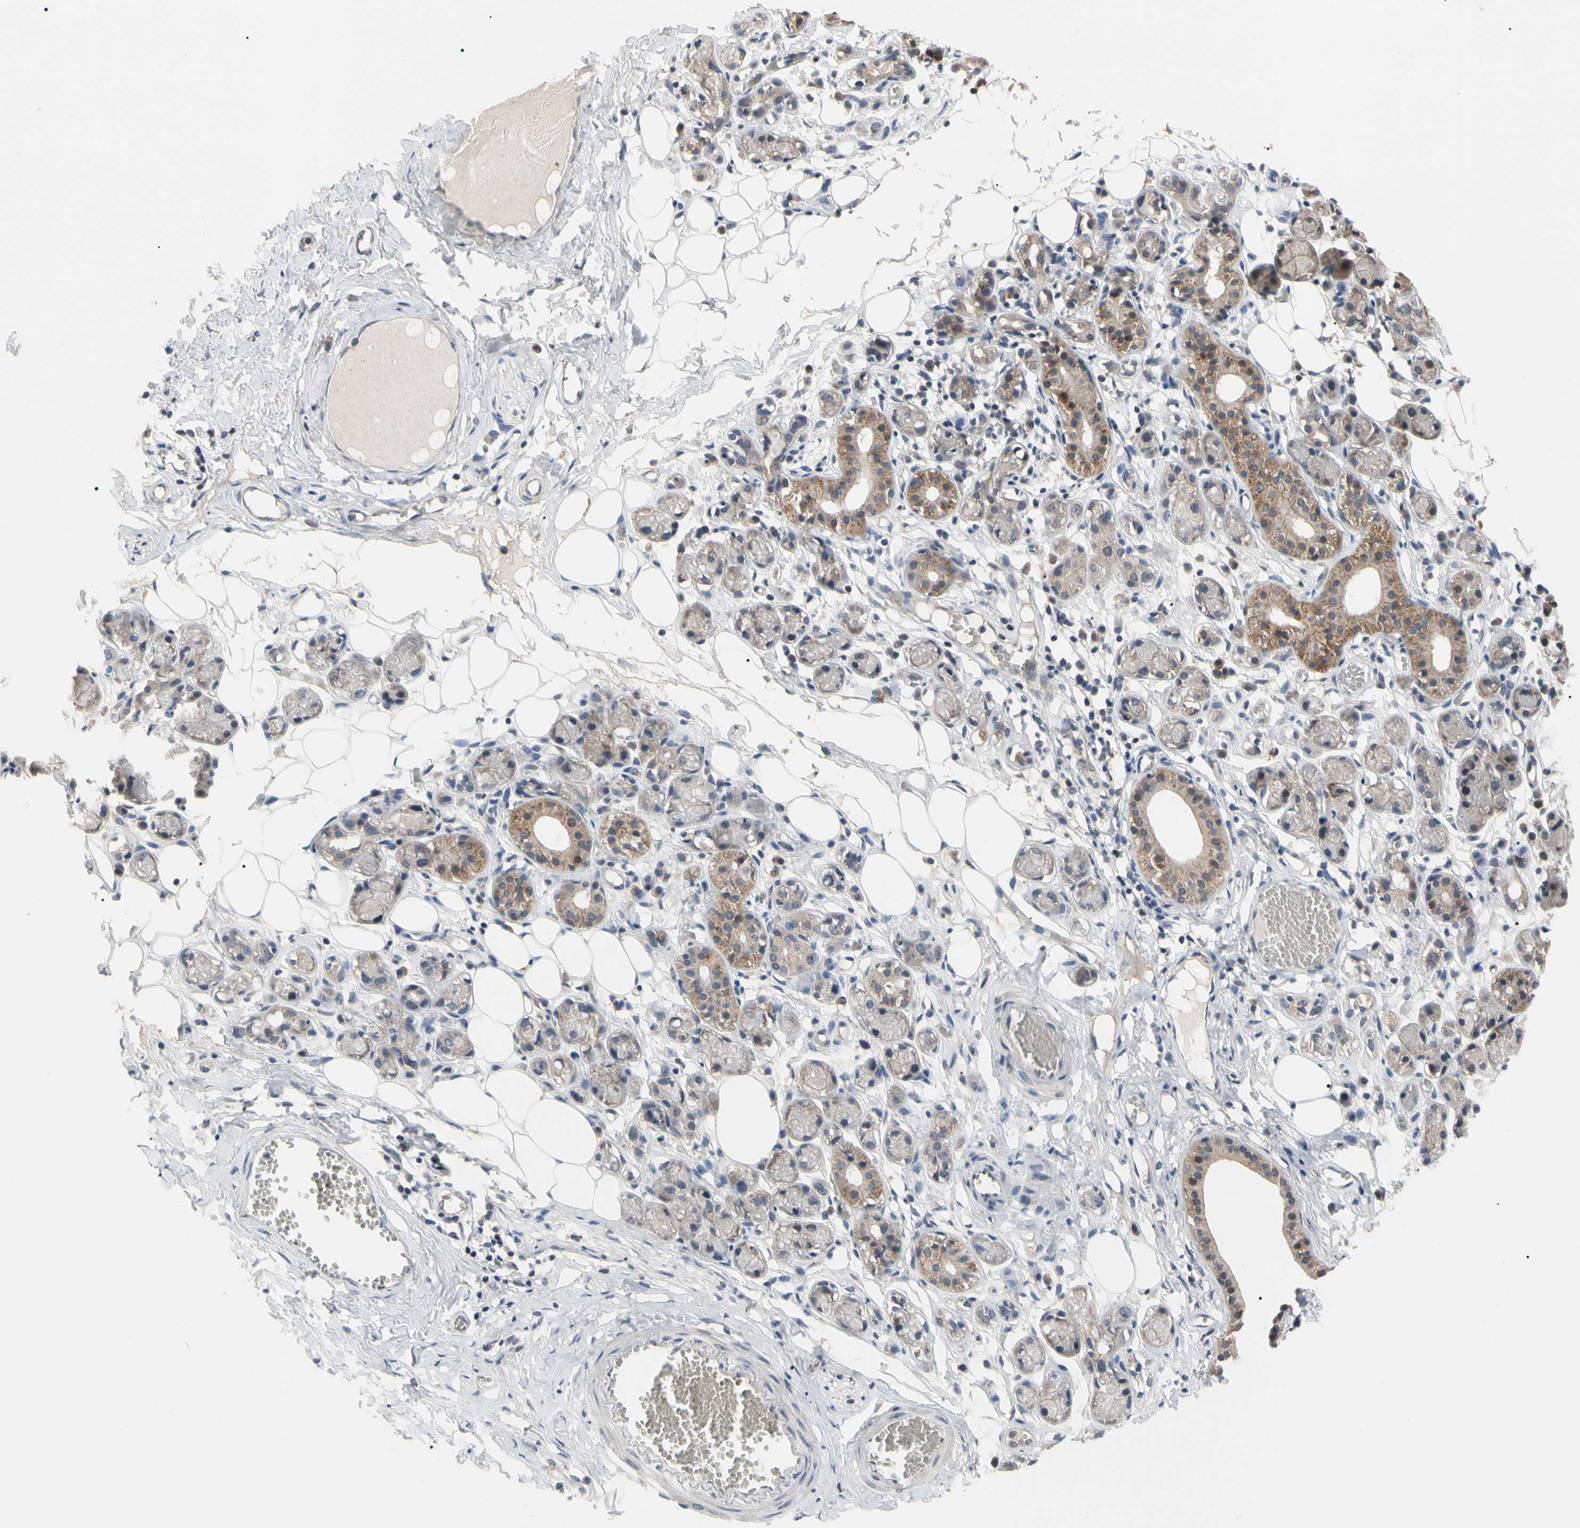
{"staining": {"intensity": "weak", "quantity": "25%-75%", "location": "cytoplasmic/membranous"}, "tissue": "adipose tissue", "cell_type": "Adipocytes", "image_type": "normal", "snomed": [{"axis": "morphology", "description": "Normal tissue, NOS"}, {"axis": "morphology", "description": "Inflammation, NOS"}, {"axis": "topography", "description": "Vascular tissue"}, {"axis": "topography", "description": "Salivary gland"}], "caption": "Adipose tissue stained with immunohistochemistry displays weak cytoplasmic/membranous staining in about 25%-75% of adipocytes. (Brightfield microscopy of DAB IHC at high magnification).", "gene": "DPP8", "patient": {"sex": "female", "age": 75}}